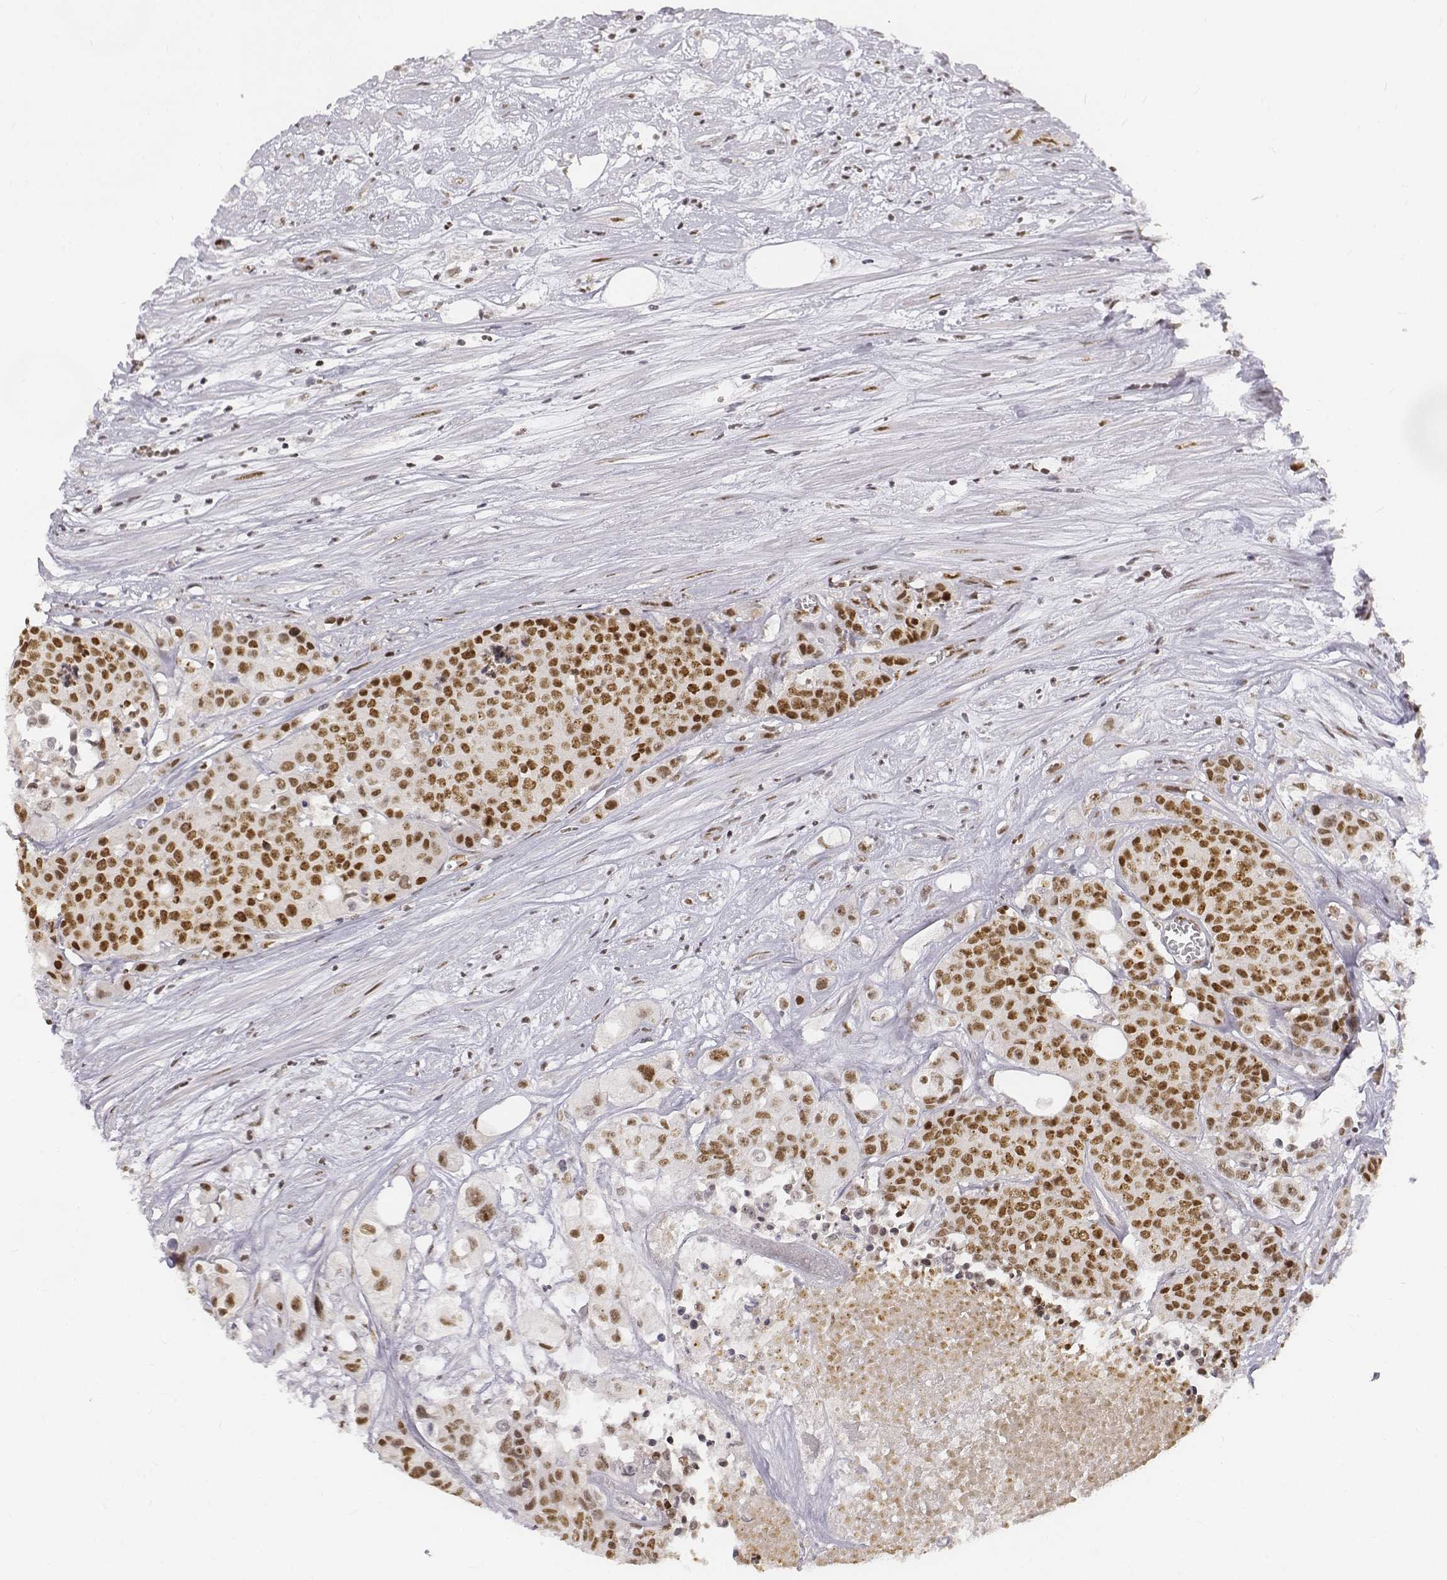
{"staining": {"intensity": "strong", "quantity": ">75%", "location": "nuclear"}, "tissue": "carcinoid", "cell_type": "Tumor cells", "image_type": "cancer", "snomed": [{"axis": "morphology", "description": "Carcinoid, malignant, NOS"}, {"axis": "topography", "description": "Colon"}], "caption": "There is high levels of strong nuclear expression in tumor cells of carcinoid (malignant), as demonstrated by immunohistochemical staining (brown color).", "gene": "PHF6", "patient": {"sex": "male", "age": 81}}